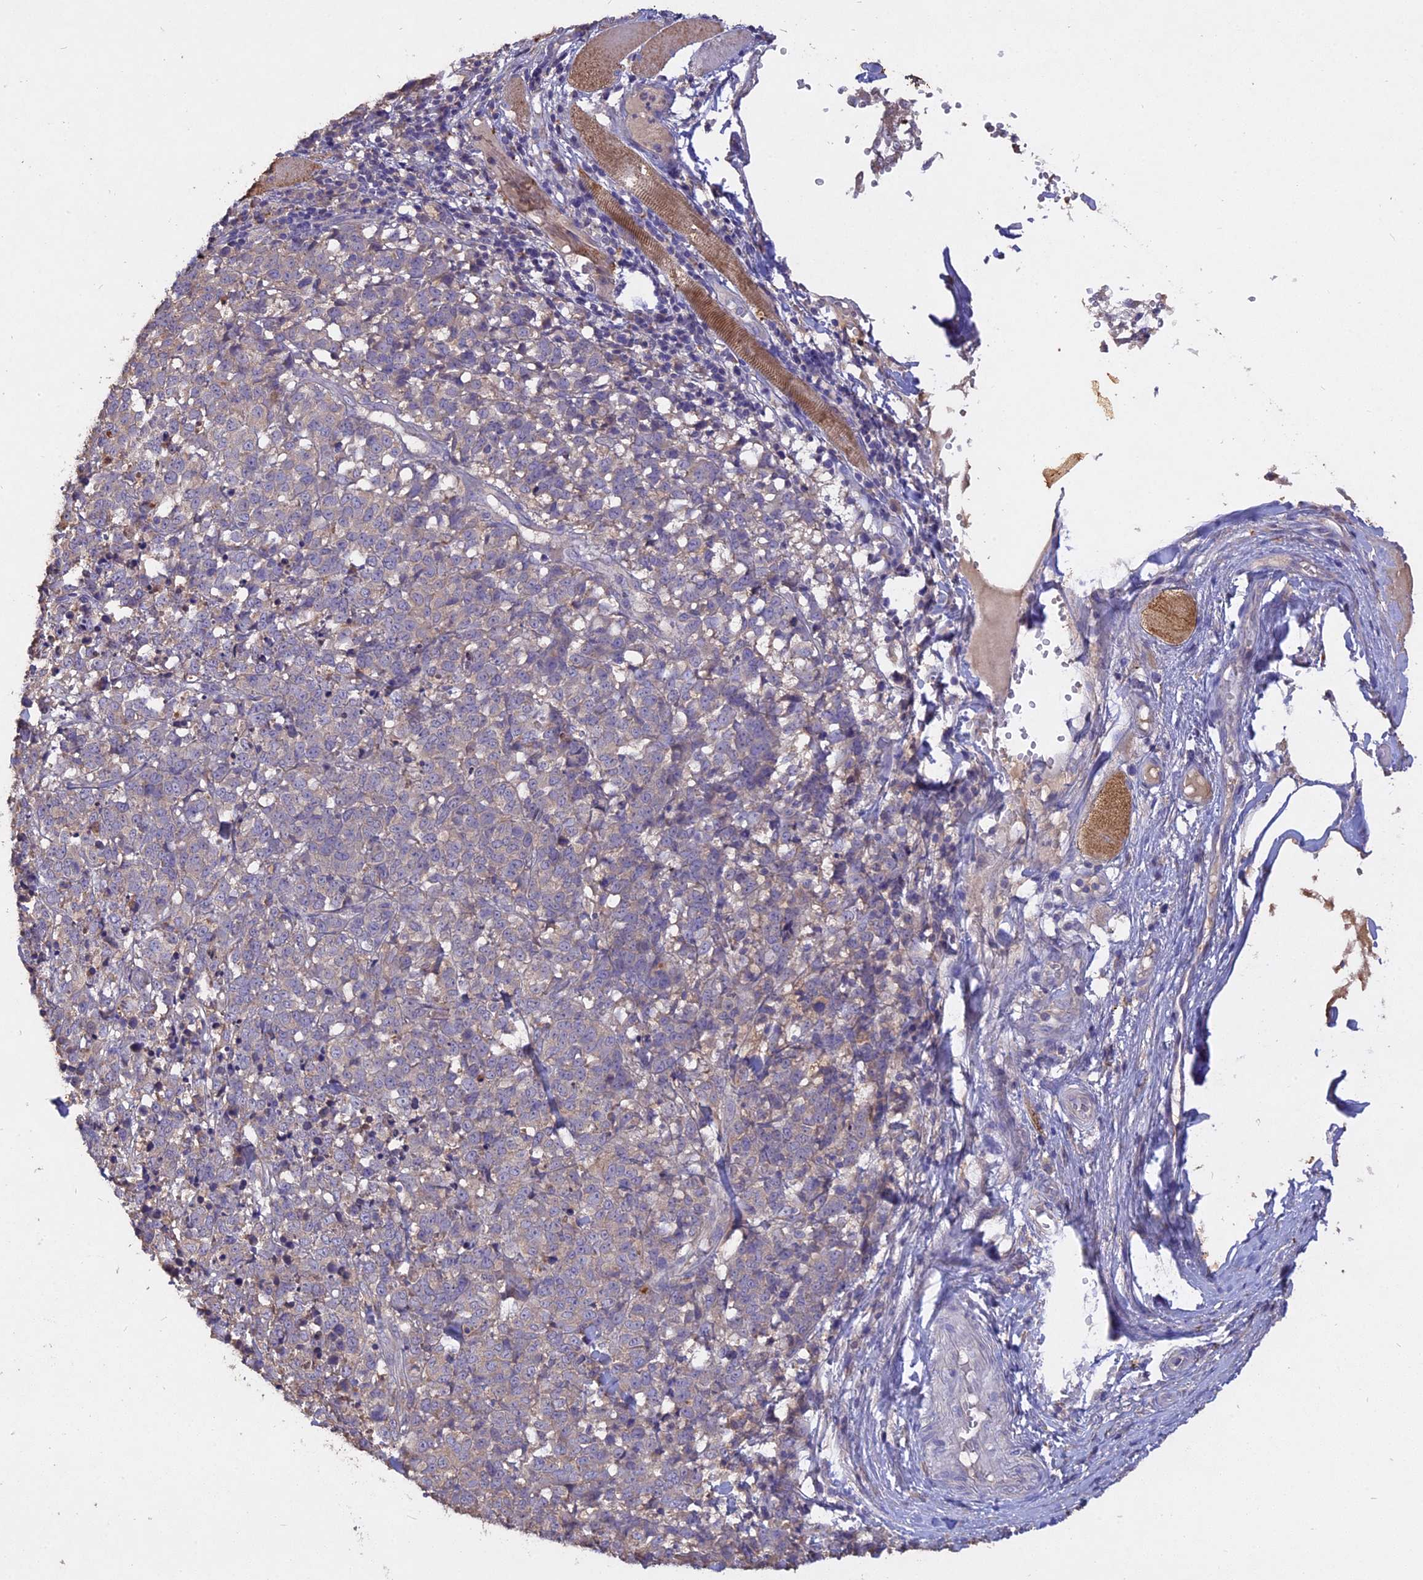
{"staining": {"intensity": "negative", "quantity": "none", "location": "none"}, "tissue": "melanoma", "cell_type": "Tumor cells", "image_type": "cancer", "snomed": [{"axis": "morphology", "description": "Malignant melanoma, NOS"}, {"axis": "topography", "description": "Skin"}], "caption": "Malignant melanoma stained for a protein using IHC exhibits no staining tumor cells.", "gene": "SLC26A4", "patient": {"sex": "female", "age": 72}}